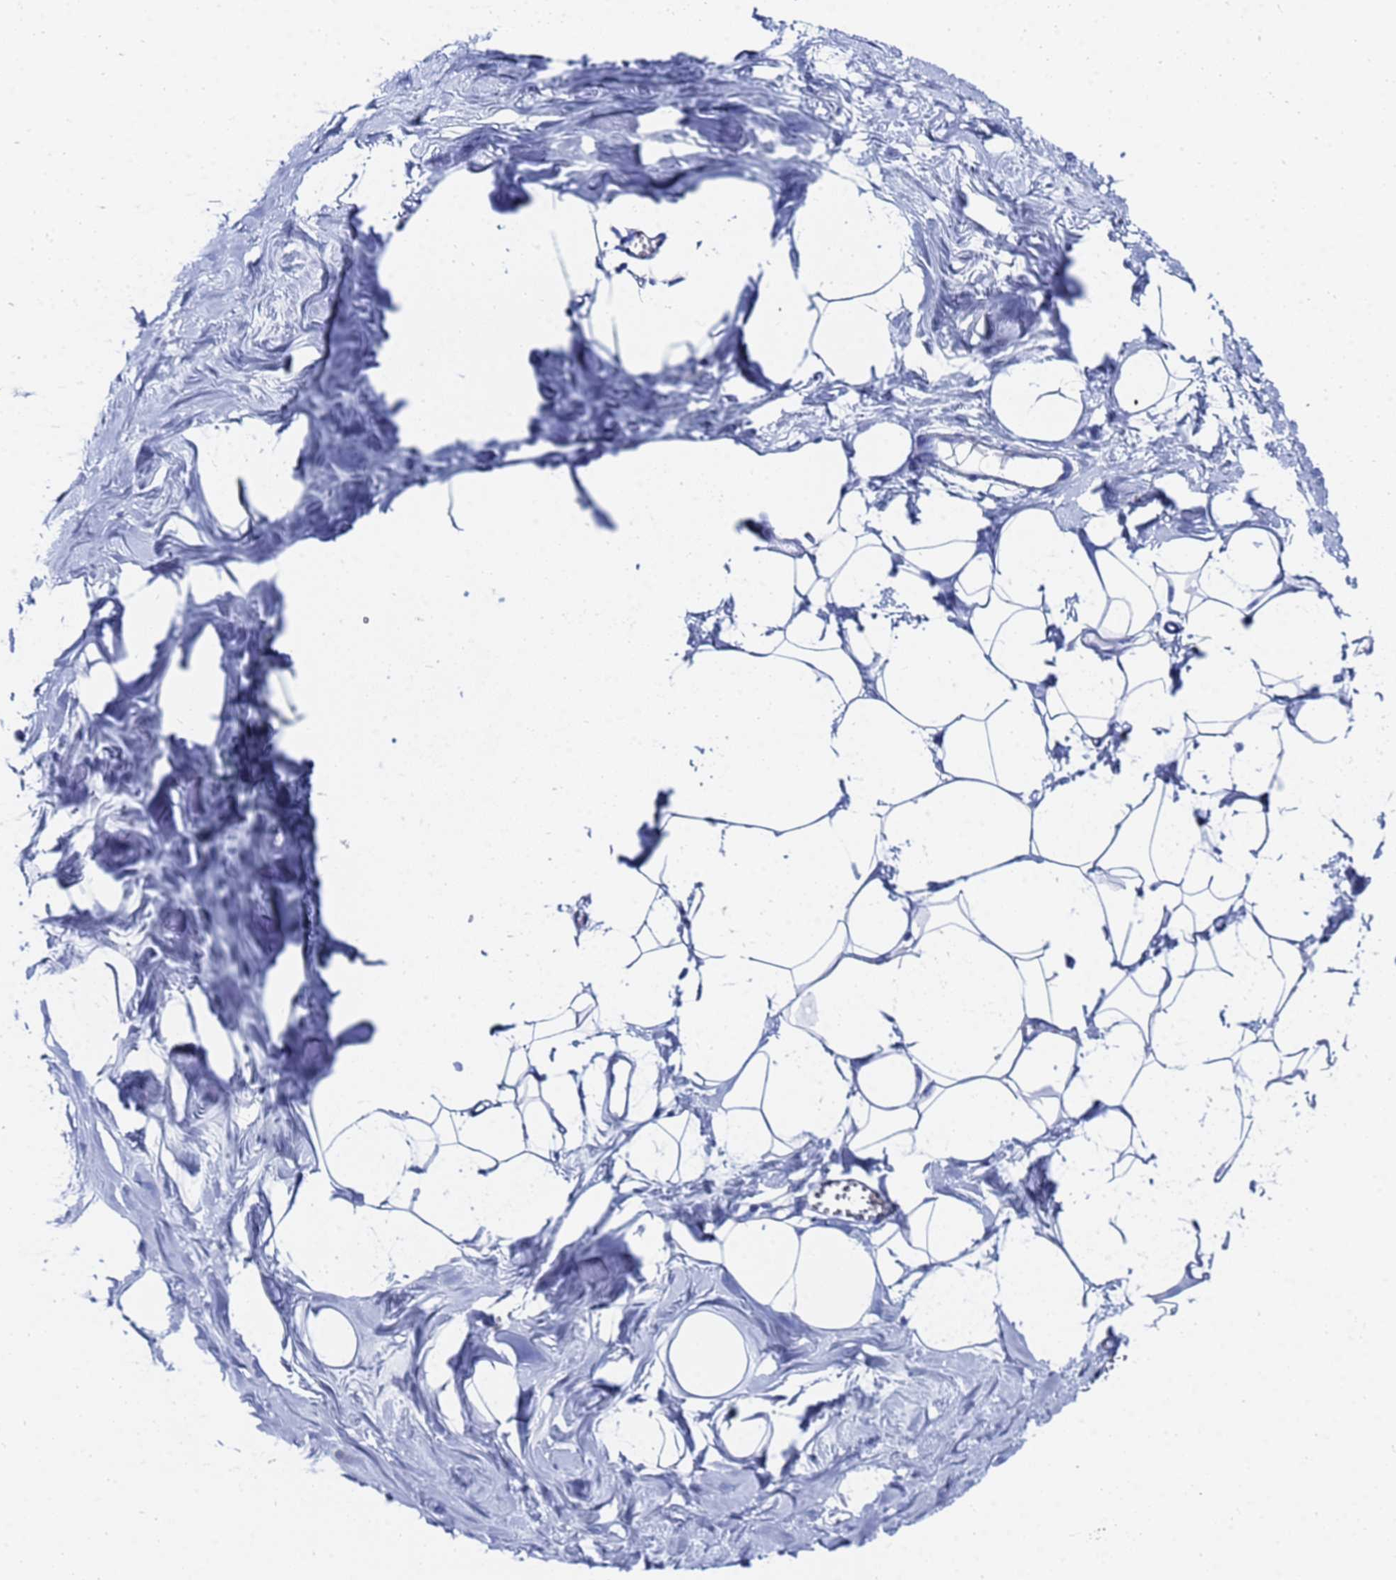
{"staining": {"intensity": "negative", "quantity": "none", "location": "none"}, "tissue": "breast", "cell_type": "Adipocytes", "image_type": "normal", "snomed": [{"axis": "morphology", "description": "Normal tissue, NOS"}, {"axis": "topography", "description": "Breast"}], "caption": "Histopathology image shows no significant protein positivity in adipocytes of unremarkable breast.", "gene": "GGT1", "patient": {"sex": "female", "age": 27}}